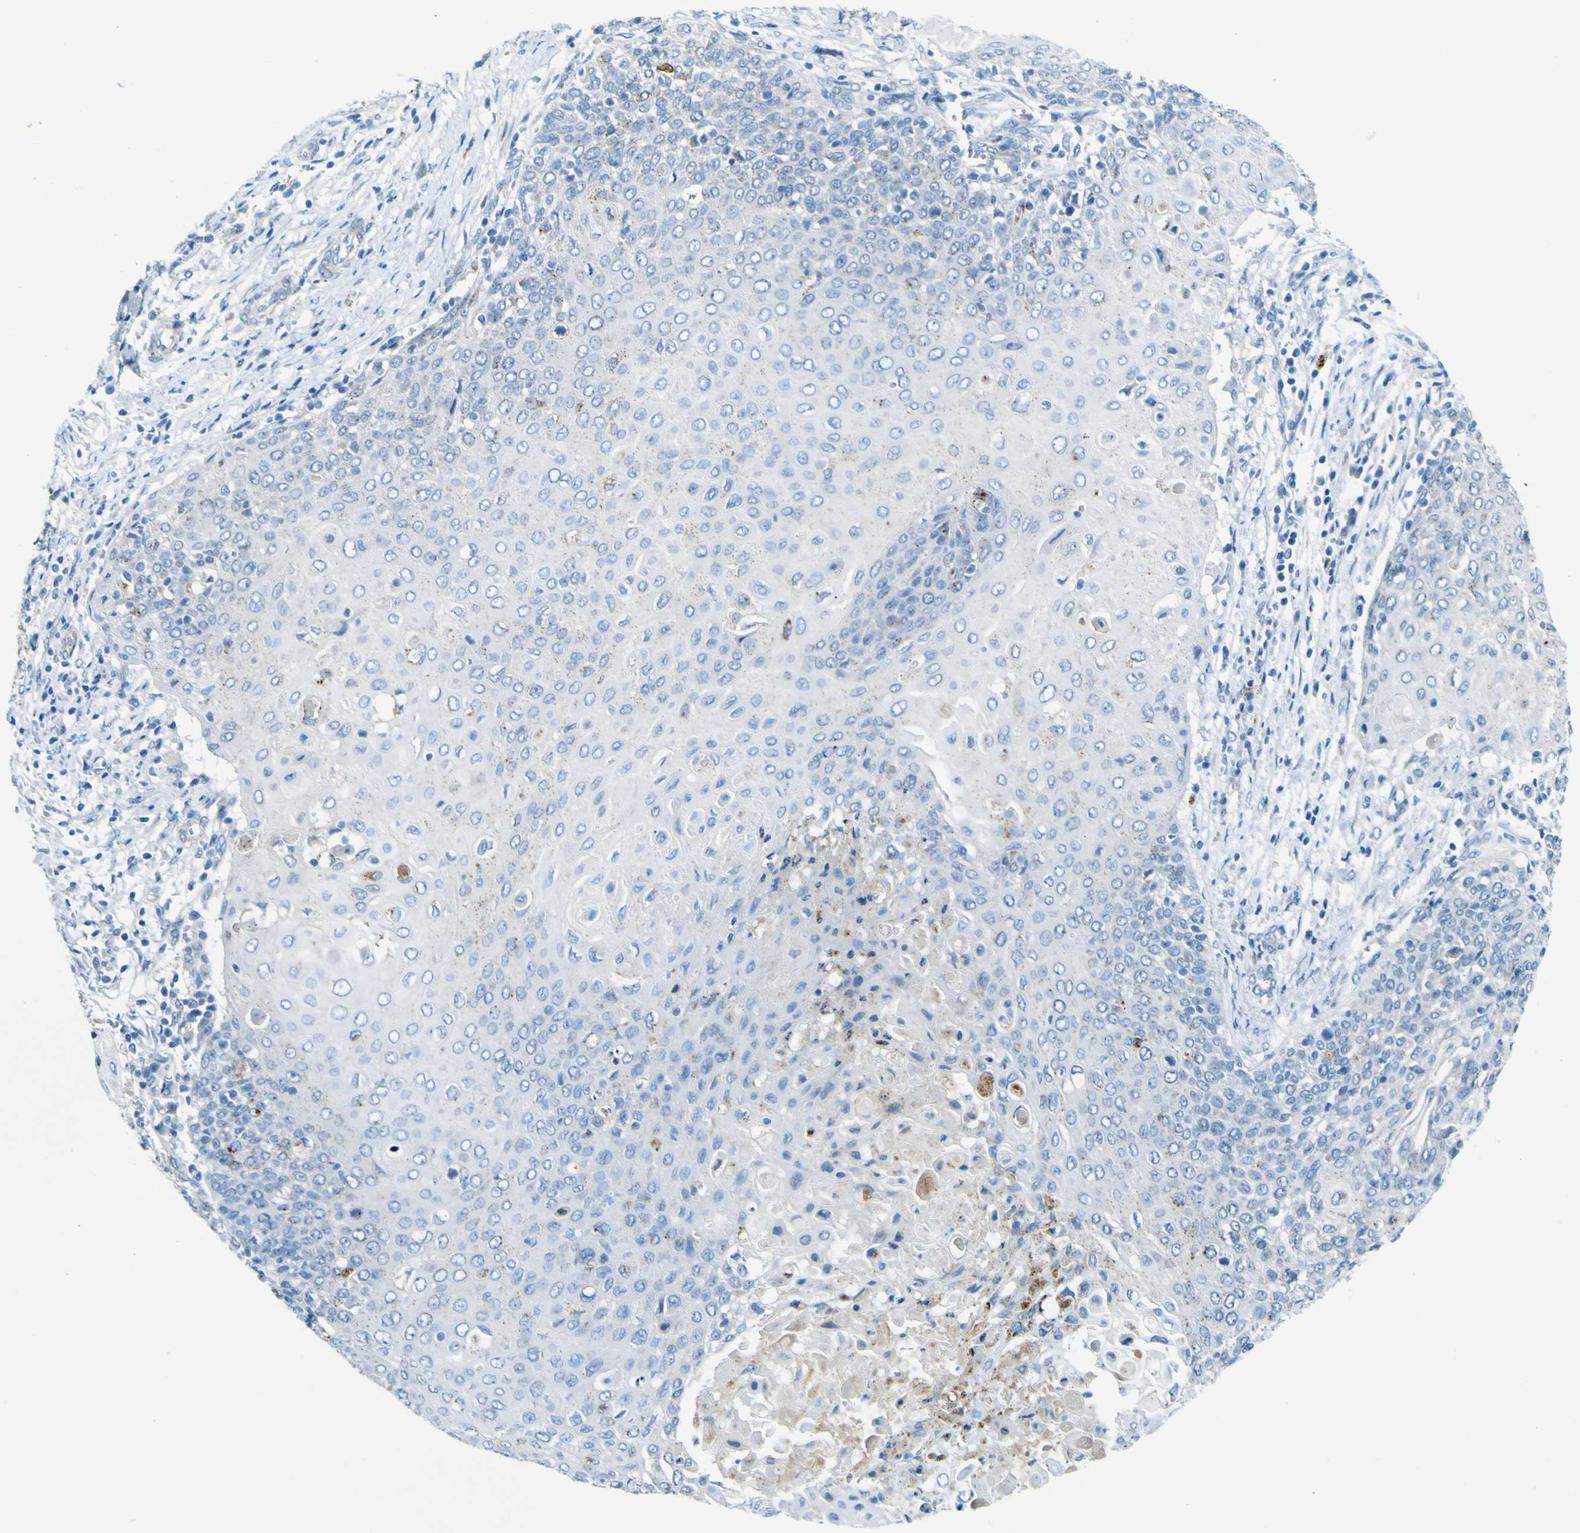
{"staining": {"intensity": "negative", "quantity": "none", "location": "none"}, "tissue": "cervical cancer", "cell_type": "Tumor cells", "image_type": "cancer", "snomed": [{"axis": "morphology", "description": "Squamous cell carcinoma, NOS"}, {"axis": "topography", "description": "Cervix"}], "caption": "Human cervical cancer (squamous cell carcinoma) stained for a protein using IHC demonstrates no positivity in tumor cells.", "gene": "PDE9A", "patient": {"sex": "female", "age": 39}}